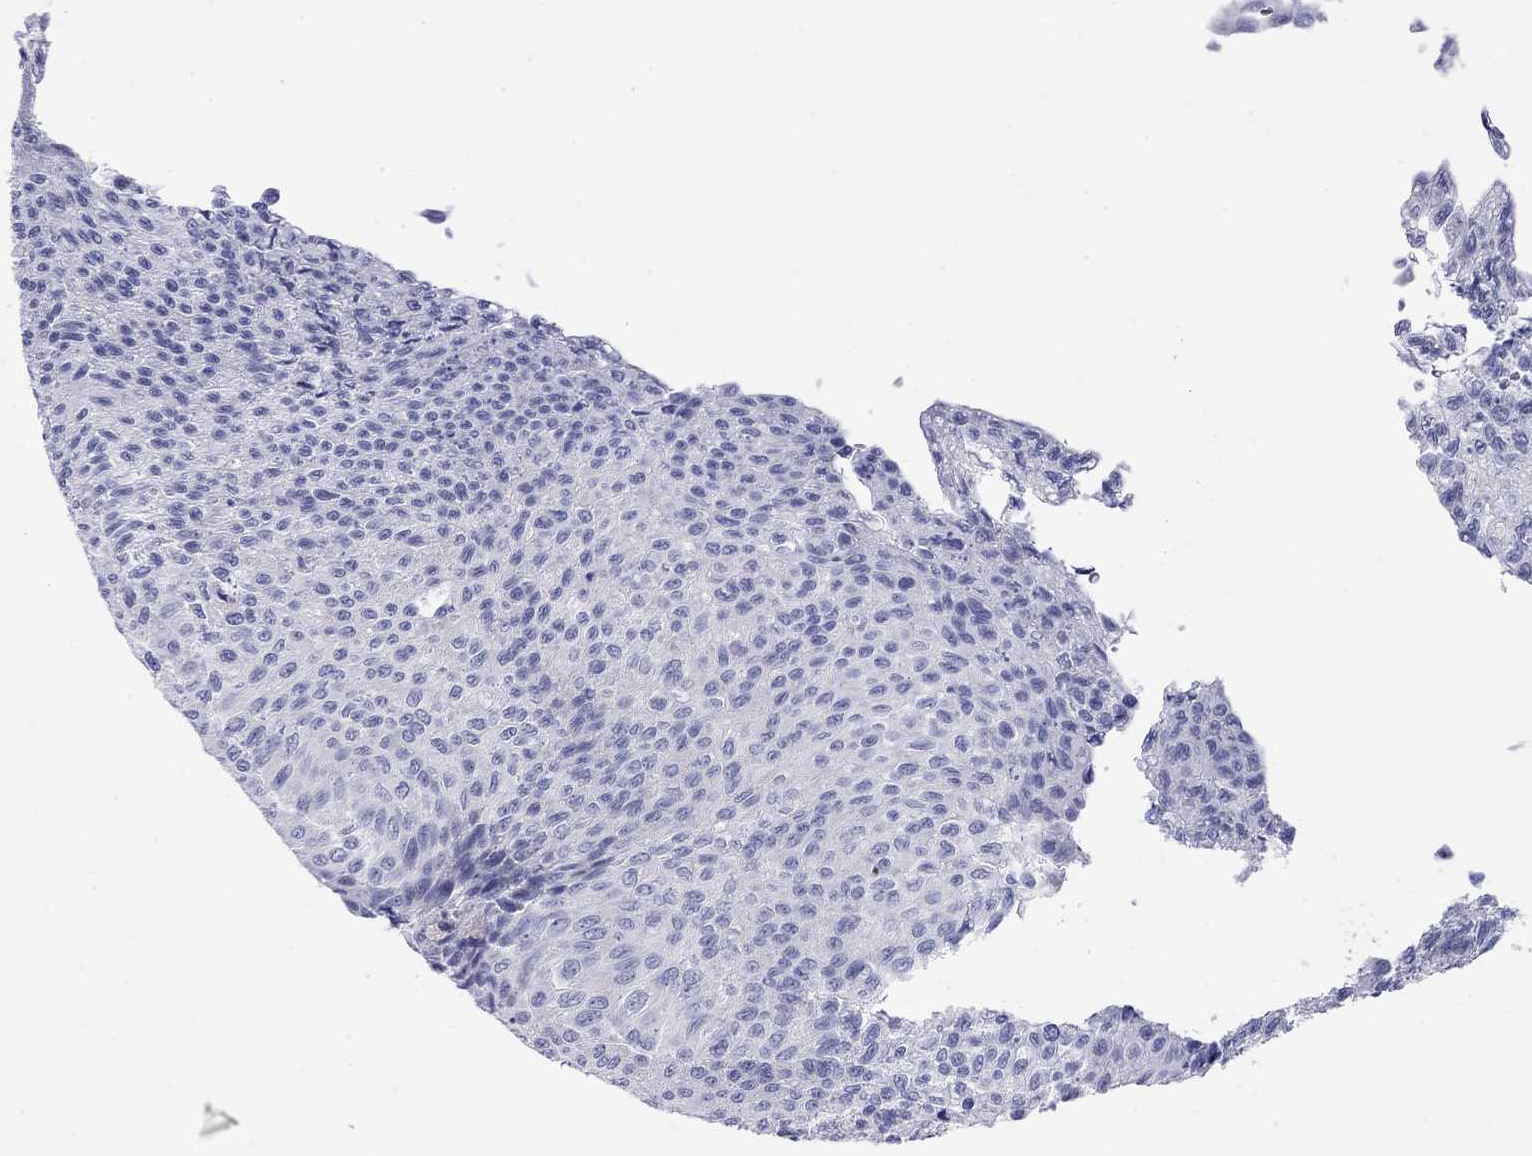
{"staining": {"intensity": "negative", "quantity": "none", "location": "none"}, "tissue": "urothelial cancer", "cell_type": "Tumor cells", "image_type": "cancer", "snomed": [{"axis": "morphology", "description": "Urothelial carcinoma, Low grade"}, {"axis": "topography", "description": "Ureter, NOS"}, {"axis": "topography", "description": "Urinary bladder"}], "caption": "DAB immunohistochemical staining of human urothelial carcinoma (low-grade) displays no significant expression in tumor cells. (DAB (3,3'-diaminobenzidine) immunohistochemistry visualized using brightfield microscopy, high magnification).", "gene": "FIGLA", "patient": {"sex": "male", "age": 78}}